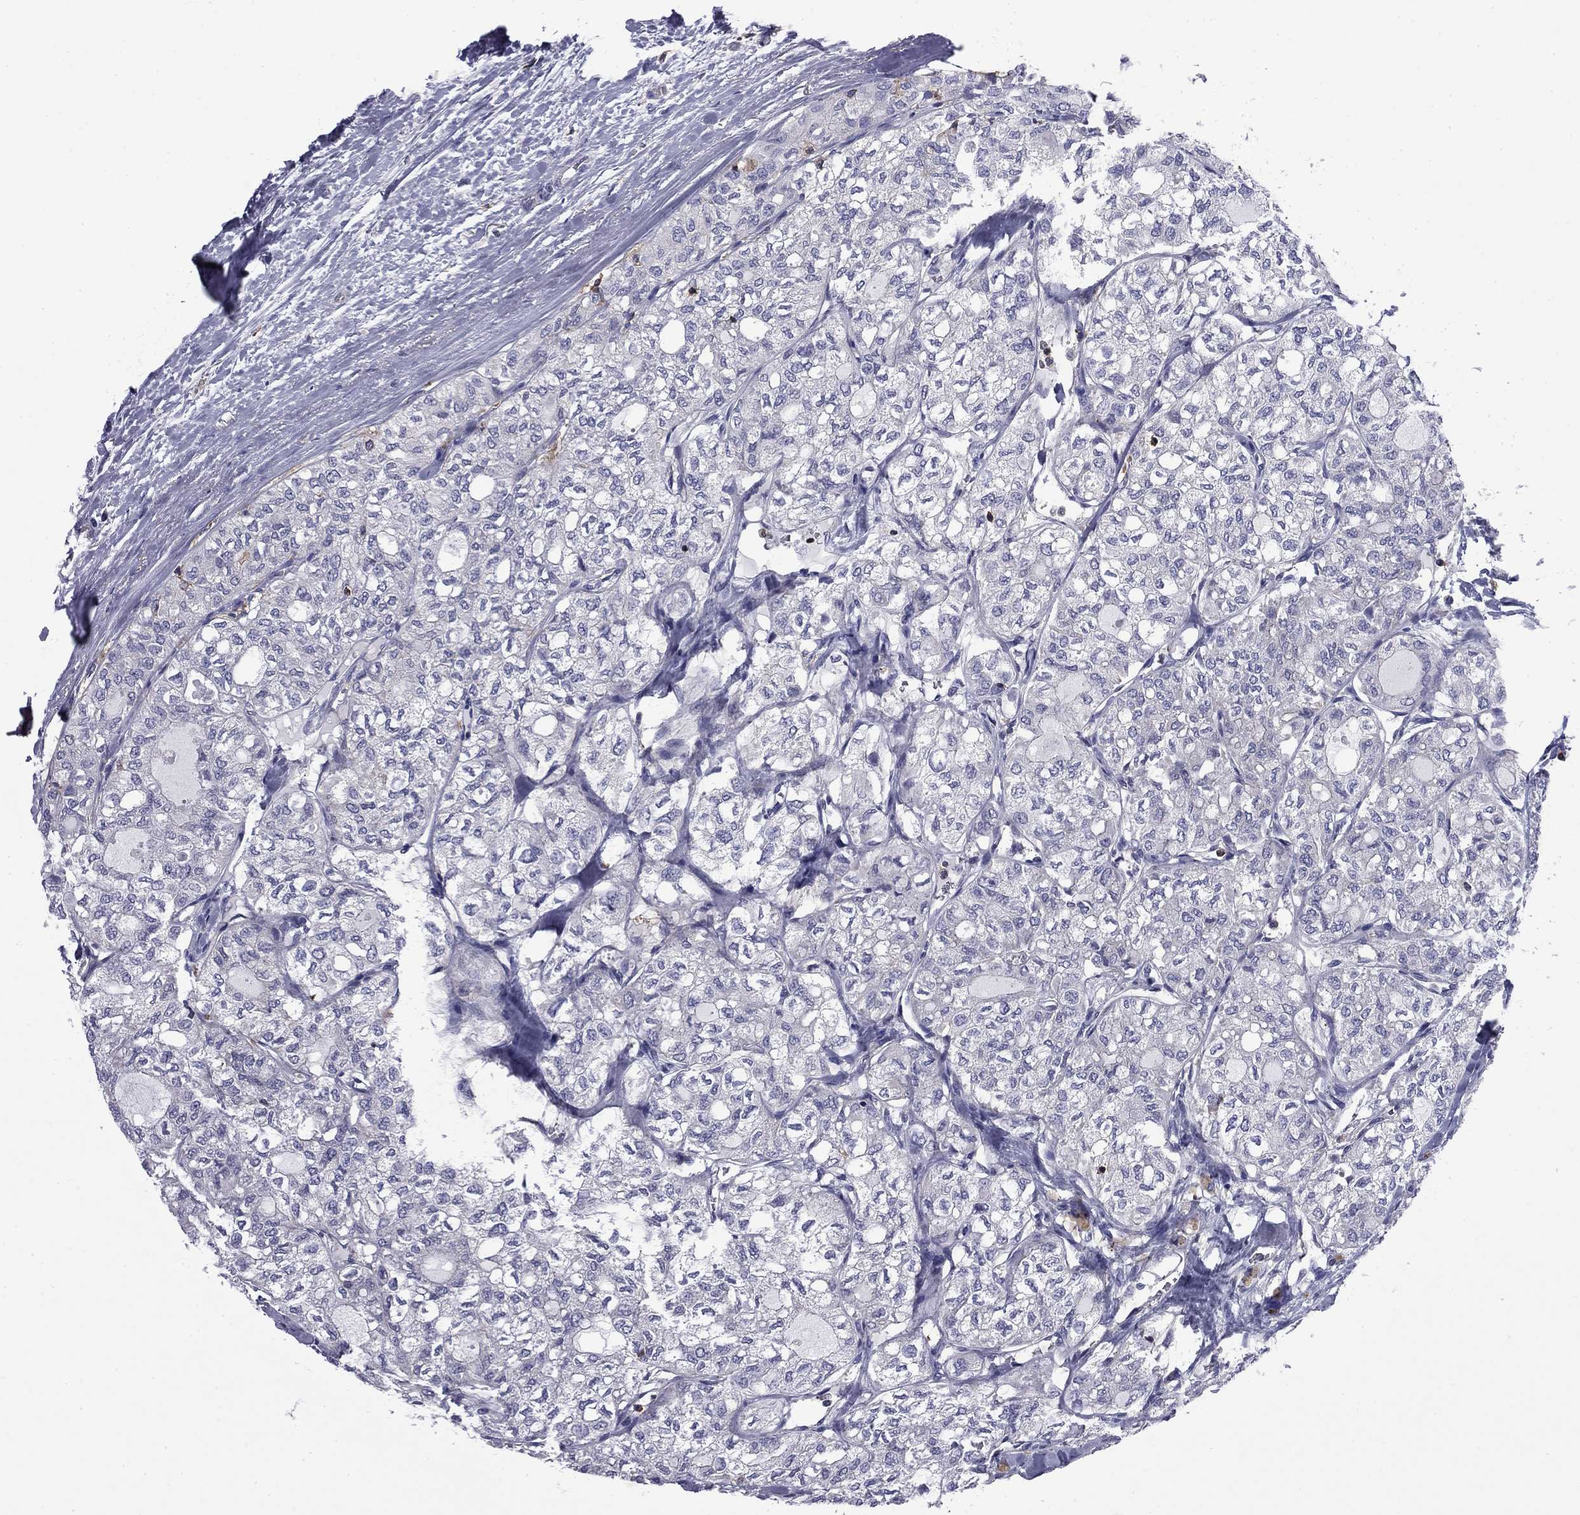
{"staining": {"intensity": "negative", "quantity": "none", "location": "none"}, "tissue": "thyroid cancer", "cell_type": "Tumor cells", "image_type": "cancer", "snomed": [{"axis": "morphology", "description": "Follicular adenoma carcinoma, NOS"}, {"axis": "topography", "description": "Thyroid gland"}], "caption": "Tumor cells show no significant expression in thyroid follicular adenoma carcinoma. (IHC, brightfield microscopy, high magnification).", "gene": "ARHGAP45", "patient": {"sex": "male", "age": 75}}